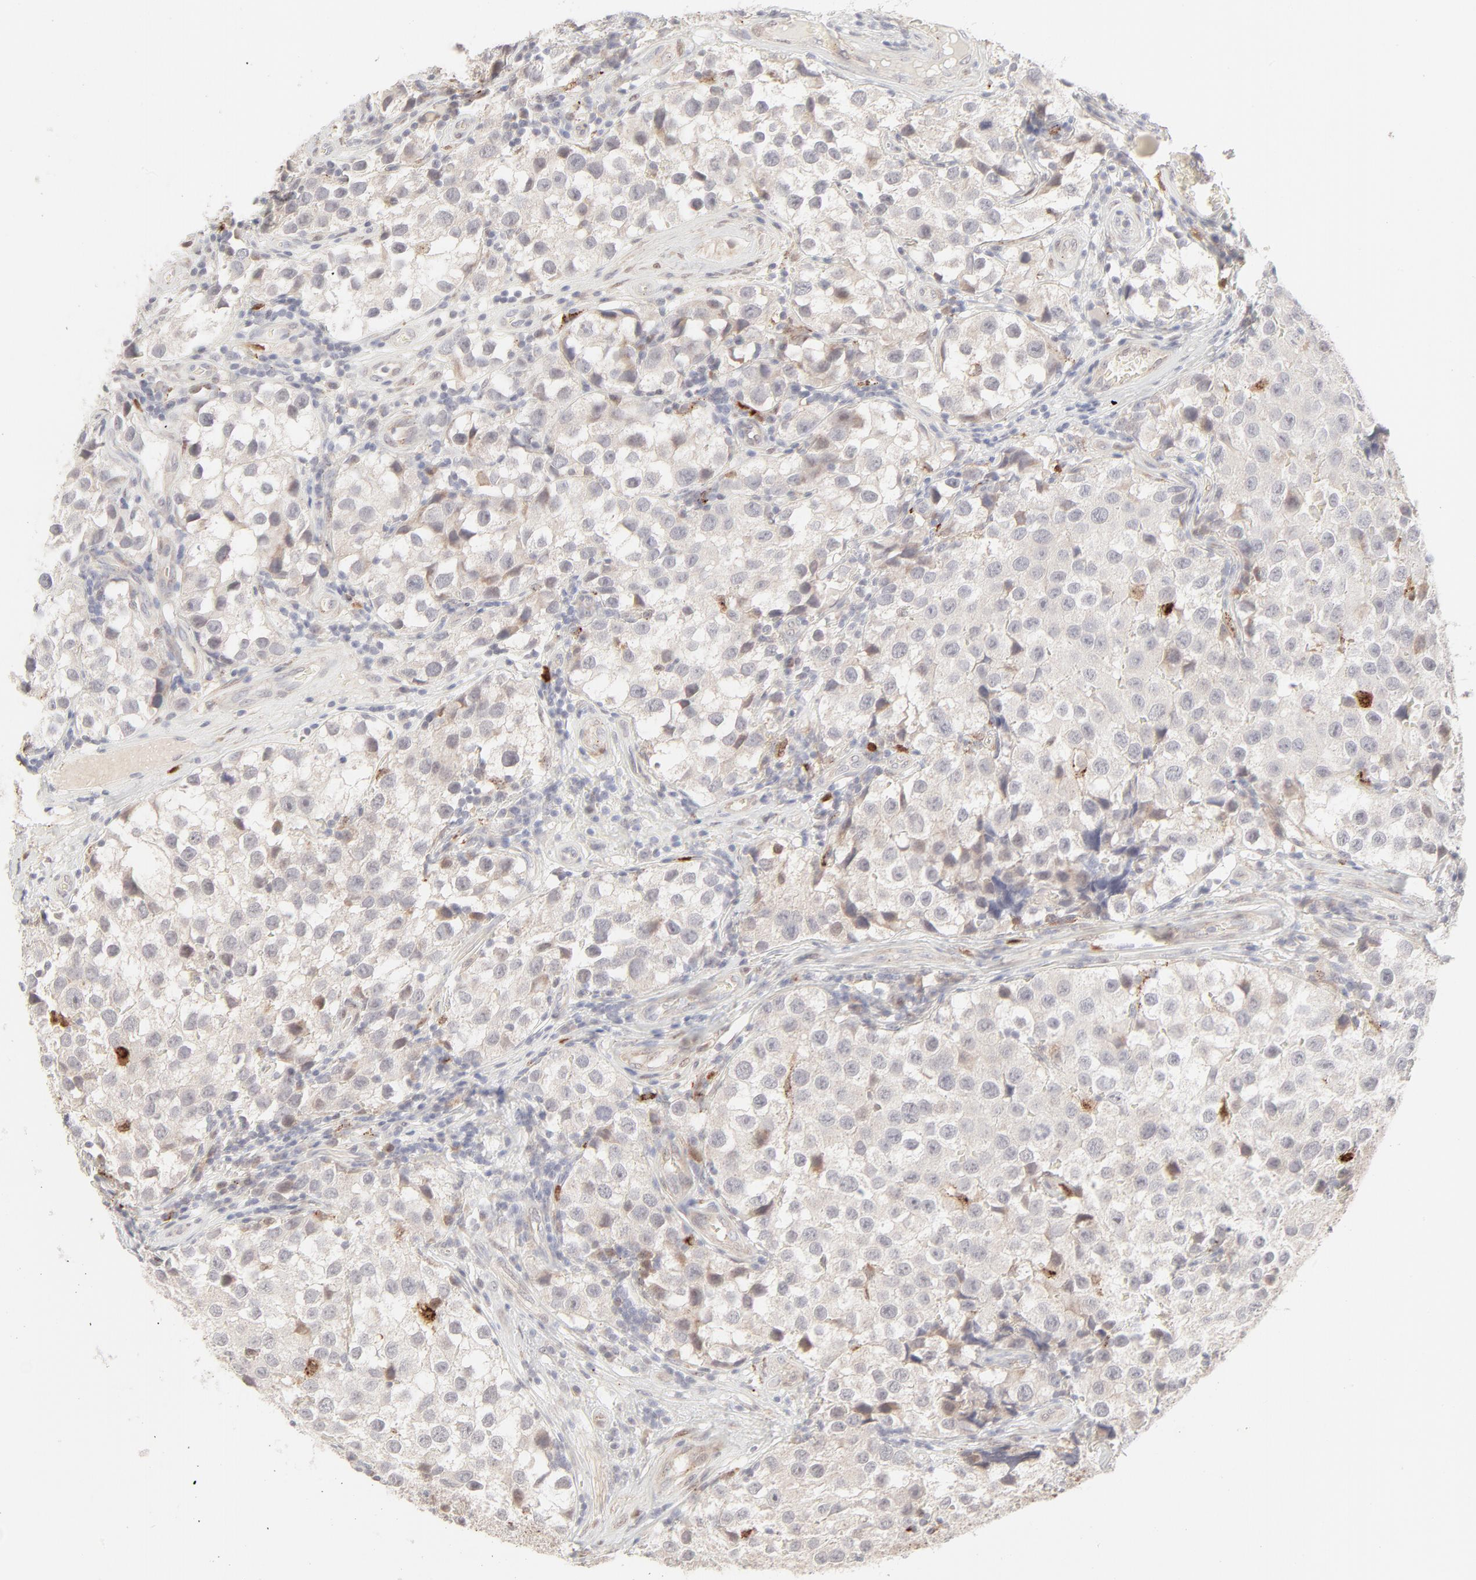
{"staining": {"intensity": "negative", "quantity": "none", "location": "none"}, "tissue": "testis cancer", "cell_type": "Tumor cells", "image_type": "cancer", "snomed": [{"axis": "morphology", "description": "Seminoma, NOS"}, {"axis": "topography", "description": "Testis"}], "caption": "Testis cancer was stained to show a protein in brown. There is no significant expression in tumor cells.", "gene": "LGALS2", "patient": {"sex": "male", "age": 39}}